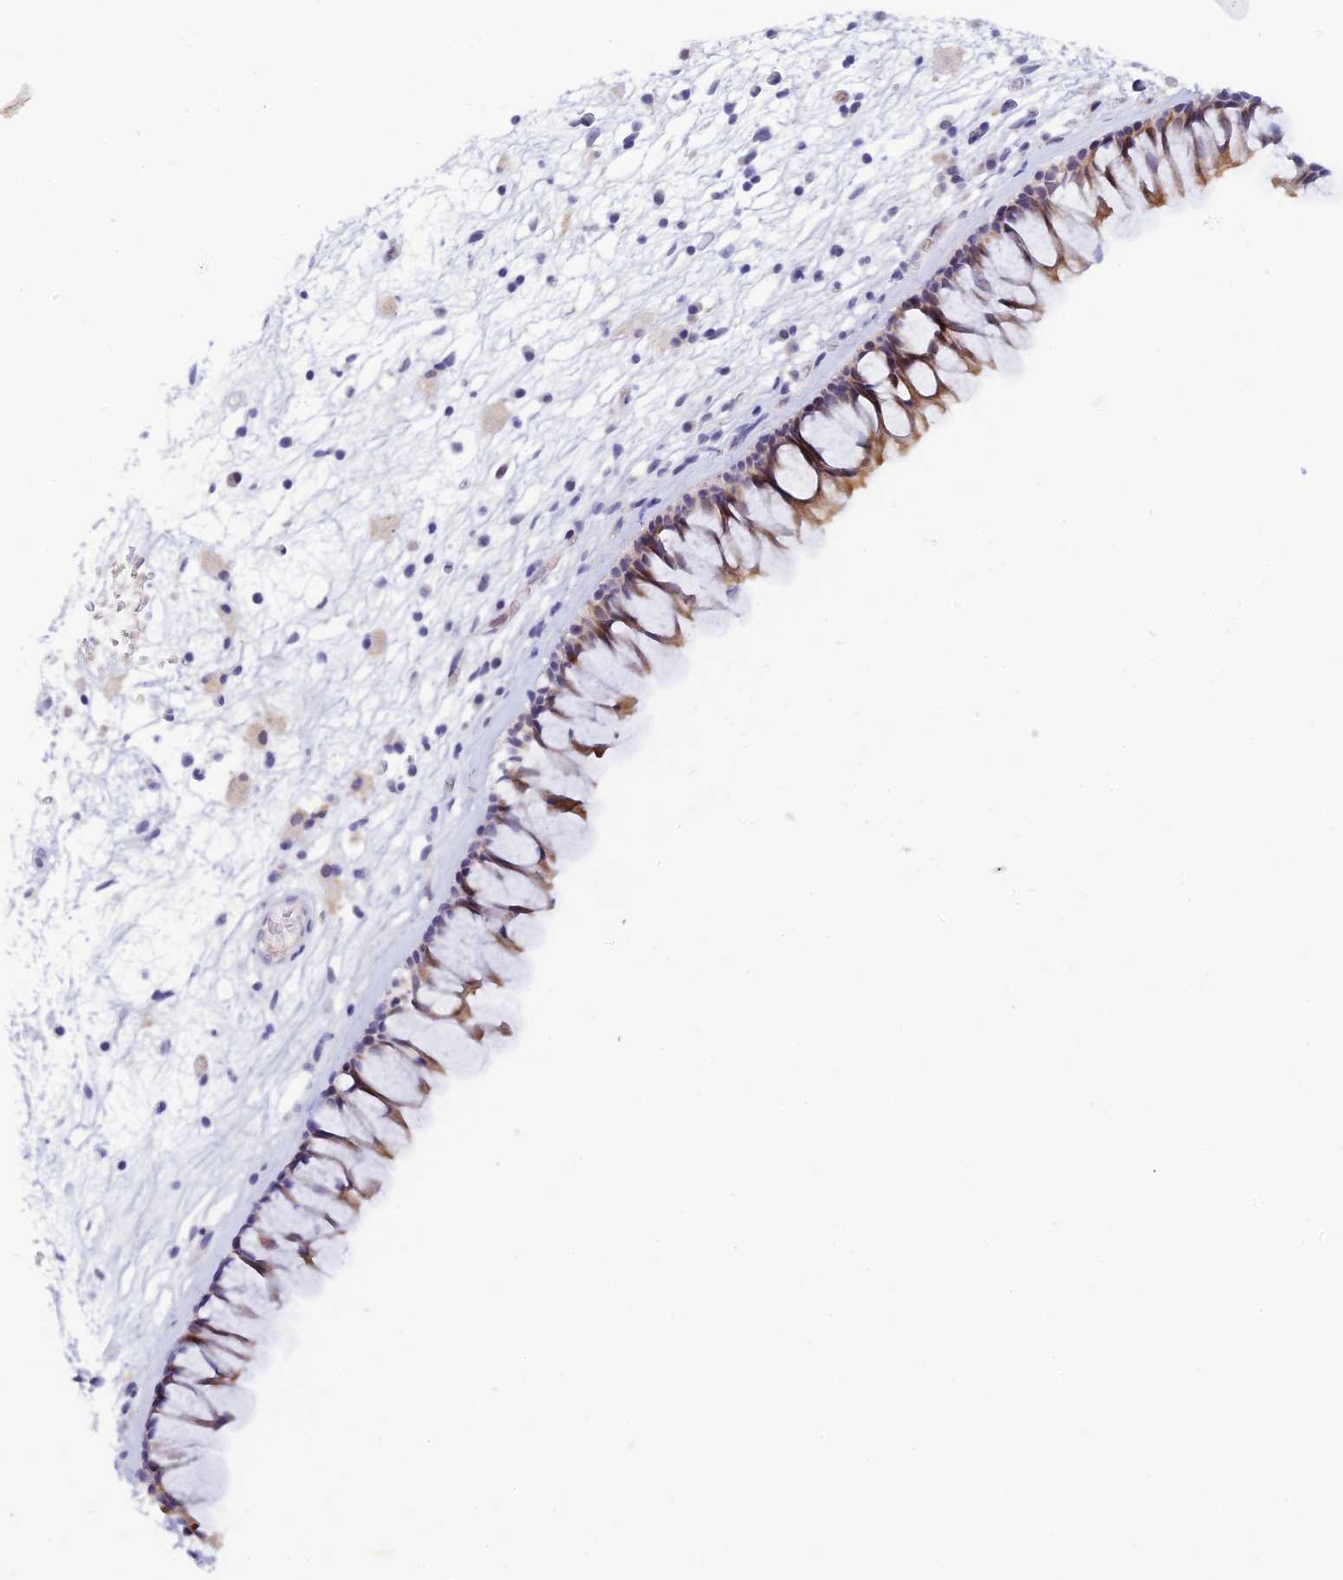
{"staining": {"intensity": "moderate", "quantity": ">75%", "location": "cytoplasmic/membranous"}, "tissue": "nasopharynx", "cell_type": "Respiratory epithelial cells", "image_type": "normal", "snomed": [{"axis": "morphology", "description": "Normal tissue, NOS"}, {"axis": "morphology", "description": "Inflammation, NOS"}, {"axis": "morphology", "description": "Malignant melanoma, Metastatic site"}, {"axis": "topography", "description": "Nasopharynx"}], "caption": "Respiratory epithelial cells reveal medium levels of moderate cytoplasmic/membranous positivity in approximately >75% of cells in unremarkable human nasopharynx. Nuclei are stained in blue.", "gene": "RASGEF1B", "patient": {"sex": "male", "age": 70}}